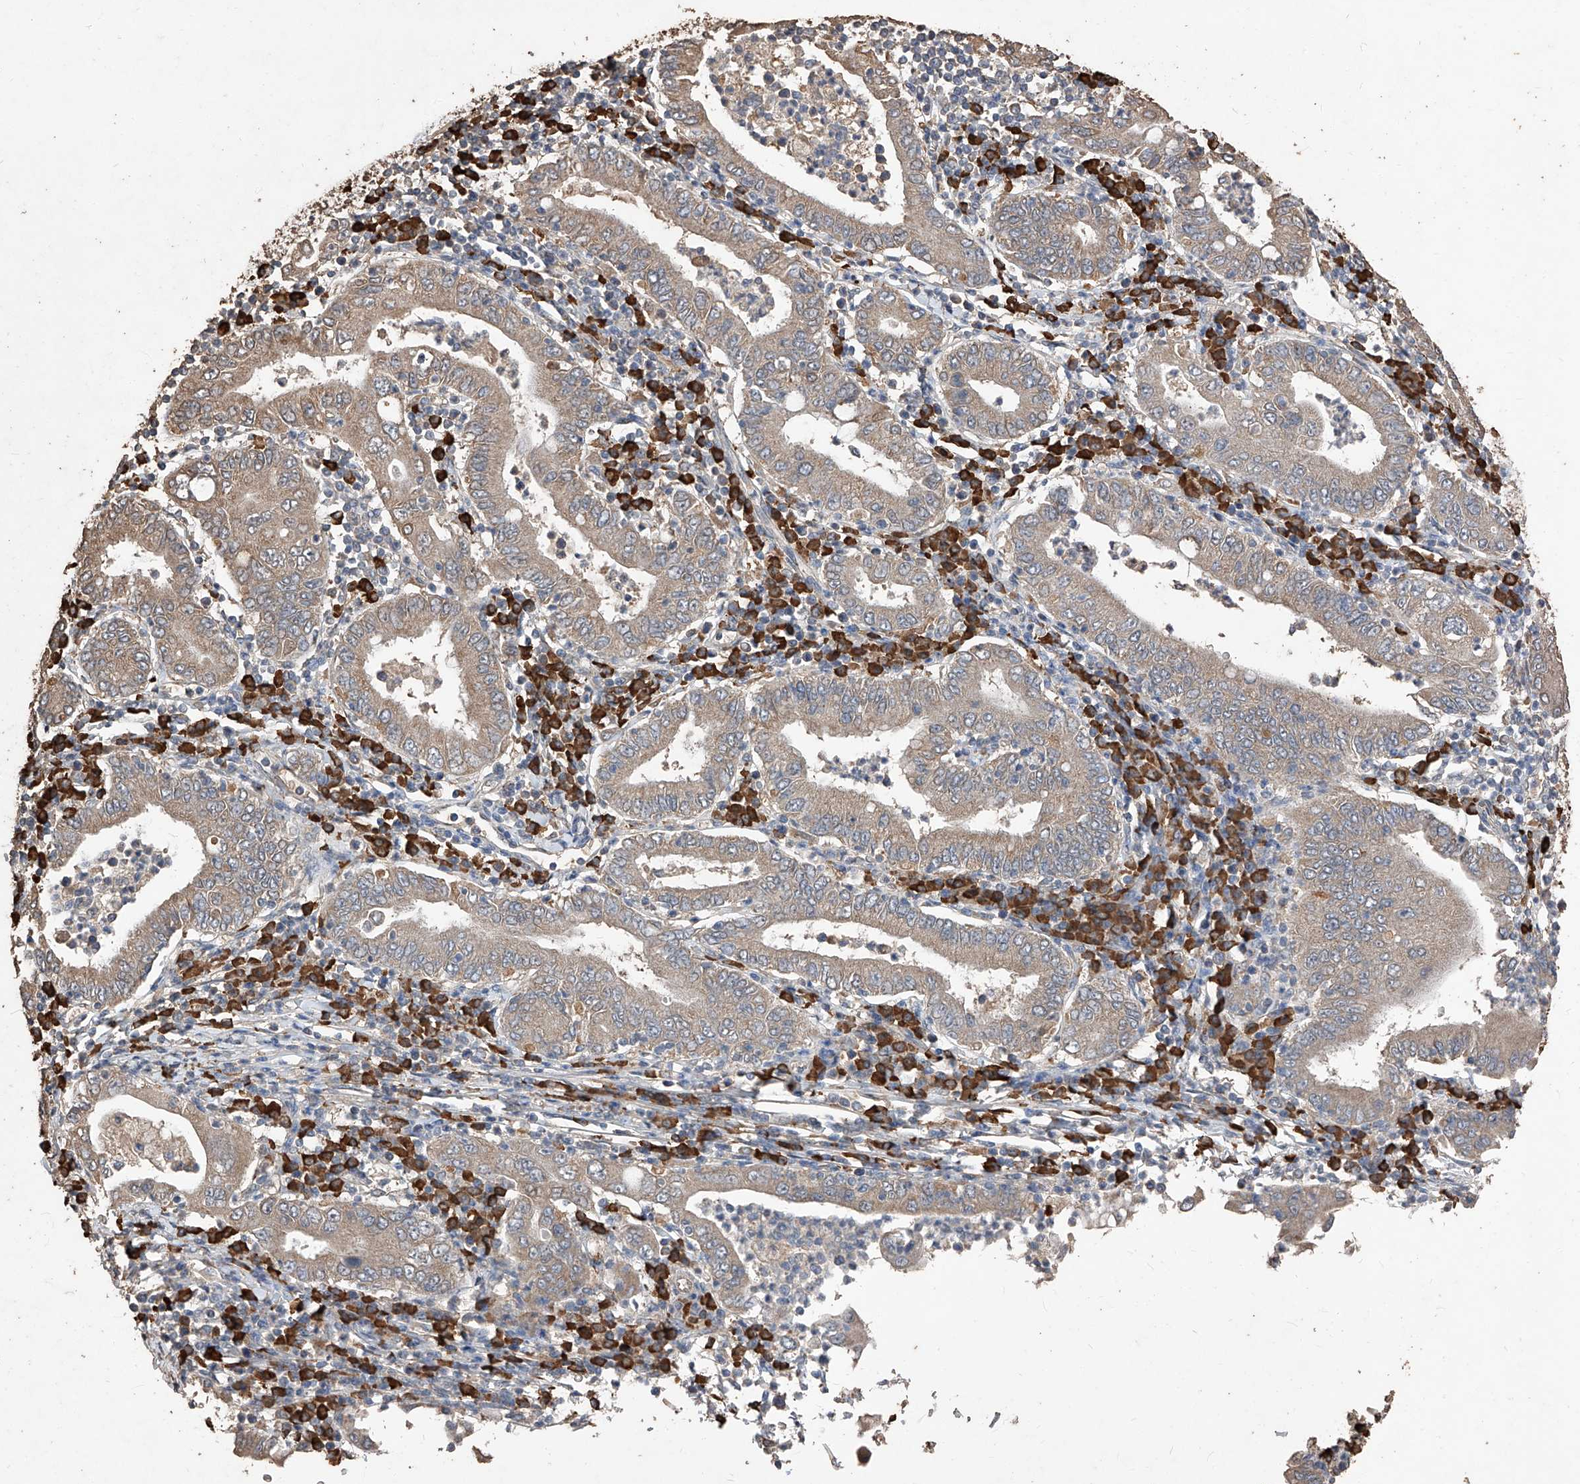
{"staining": {"intensity": "weak", "quantity": ">75%", "location": "cytoplasmic/membranous"}, "tissue": "stomach cancer", "cell_type": "Tumor cells", "image_type": "cancer", "snomed": [{"axis": "morphology", "description": "Normal tissue, NOS"}, {"axis": "morphology", "description": "Adenocarcinoma, NOS"}, {"axis": "topography", "description": "Esophagus"}, {"axis": "topography", "description": "Stomach, upper"}, {"axis": "topography", "description": "Peripheral nerve tissue"}], "caption": "Immunohistochemical staining of human stomach adenocarcinoma displays weak cytoplasmic/membranous protein positivity in approximately >75% of tumor cells.", "gene": "EML1", "patient": {"sex": "male", "age": 62}}